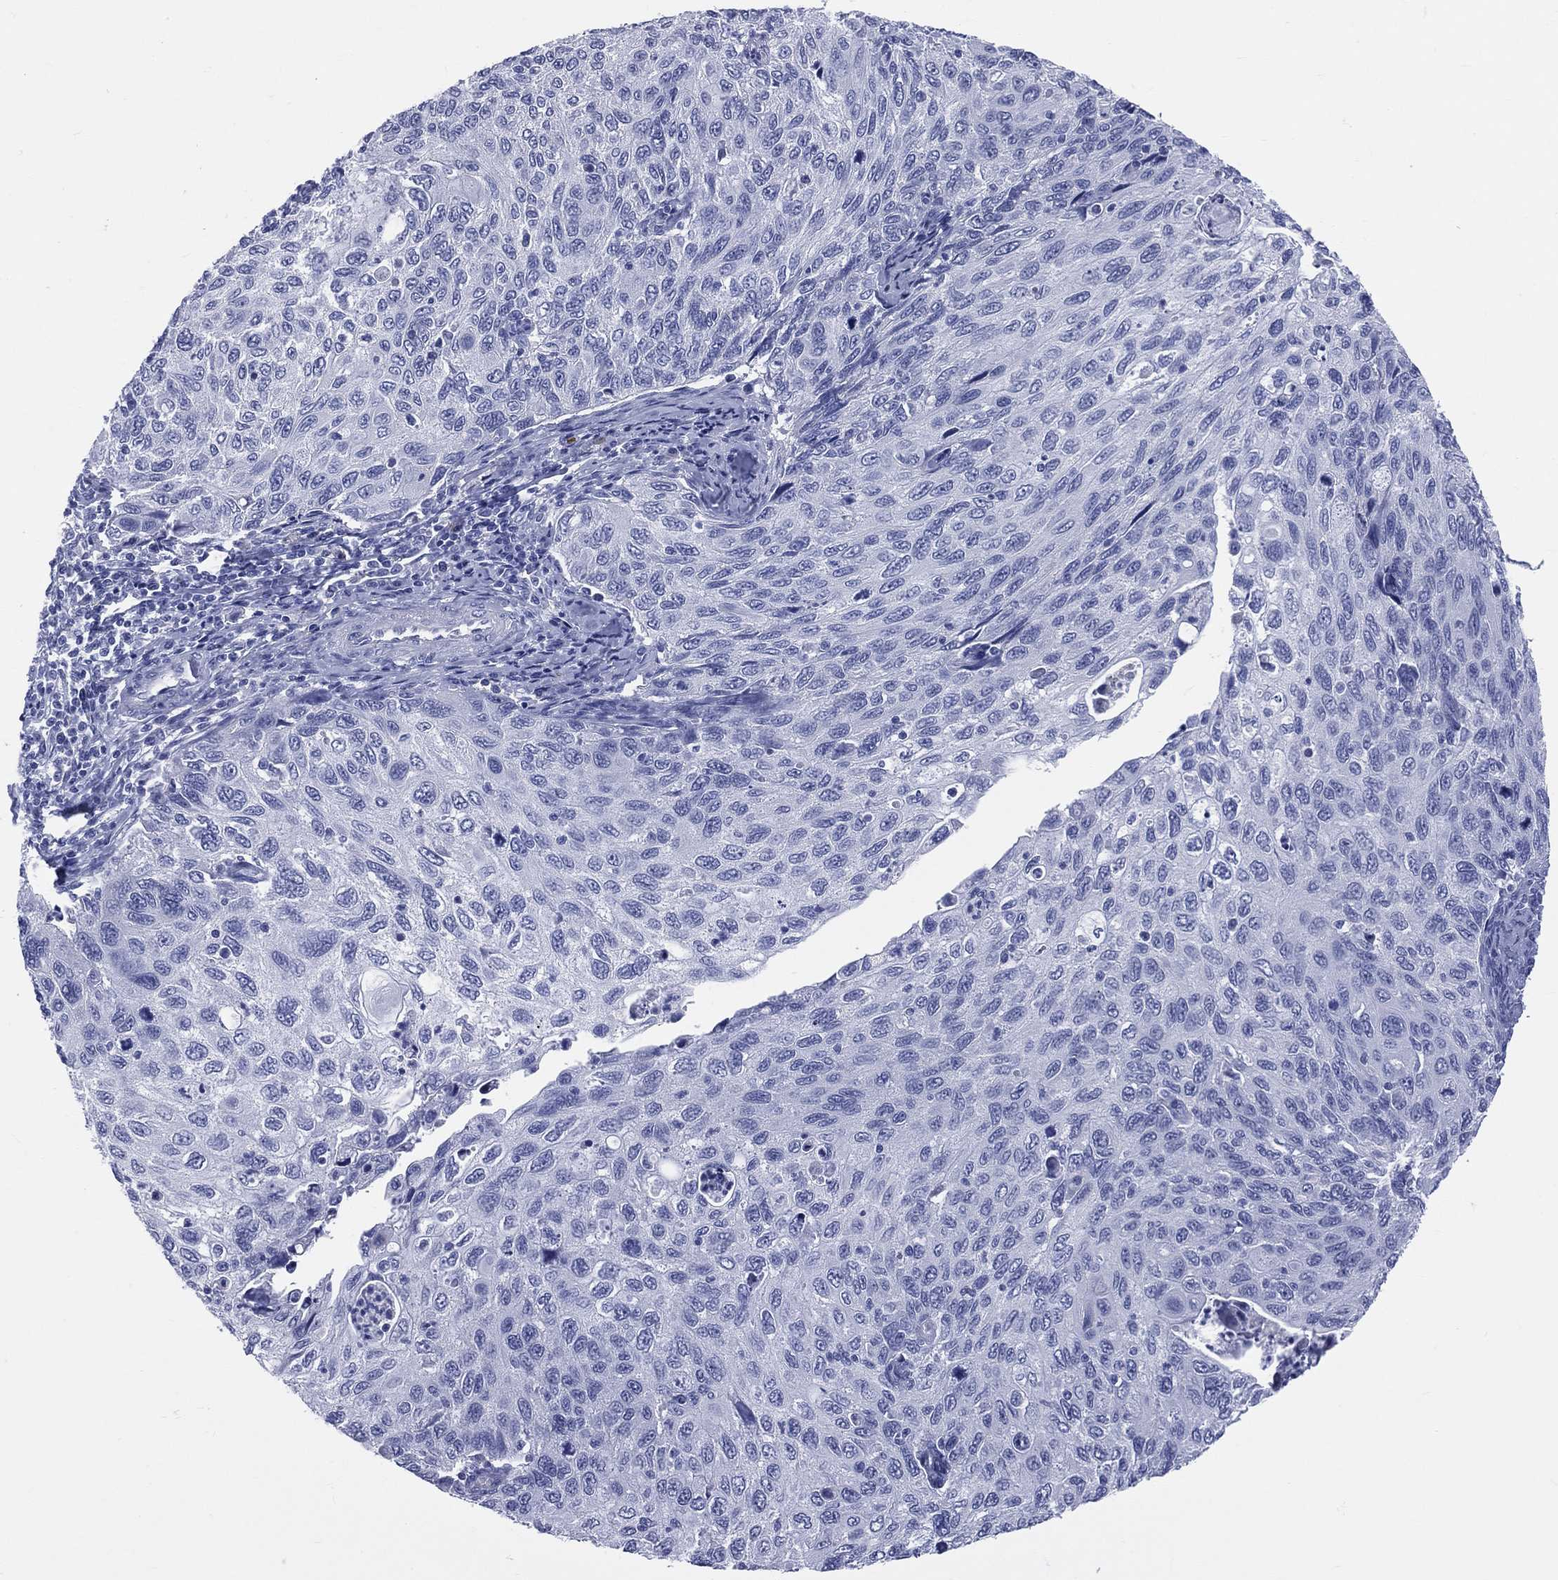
{"staining": {"intensity": "negative", "quantity": "none", "location": "none"}, "tissue": "cervical cancer", "cell_type": "Tumor cells", "image_type": "cancer", "snomed": [{"axis": "morphology", "description": "Squamous cell carcinoma, NOS"}, {"axis": "topography", "description": "Cervix"}], "caption": "Immunohistochemical staining of human squamous cell carcinoma (cervical) exhibits no significant staining in tumor cells.", "gene": "CYLC1", "patient": {"sex": "female", "age": 70}}